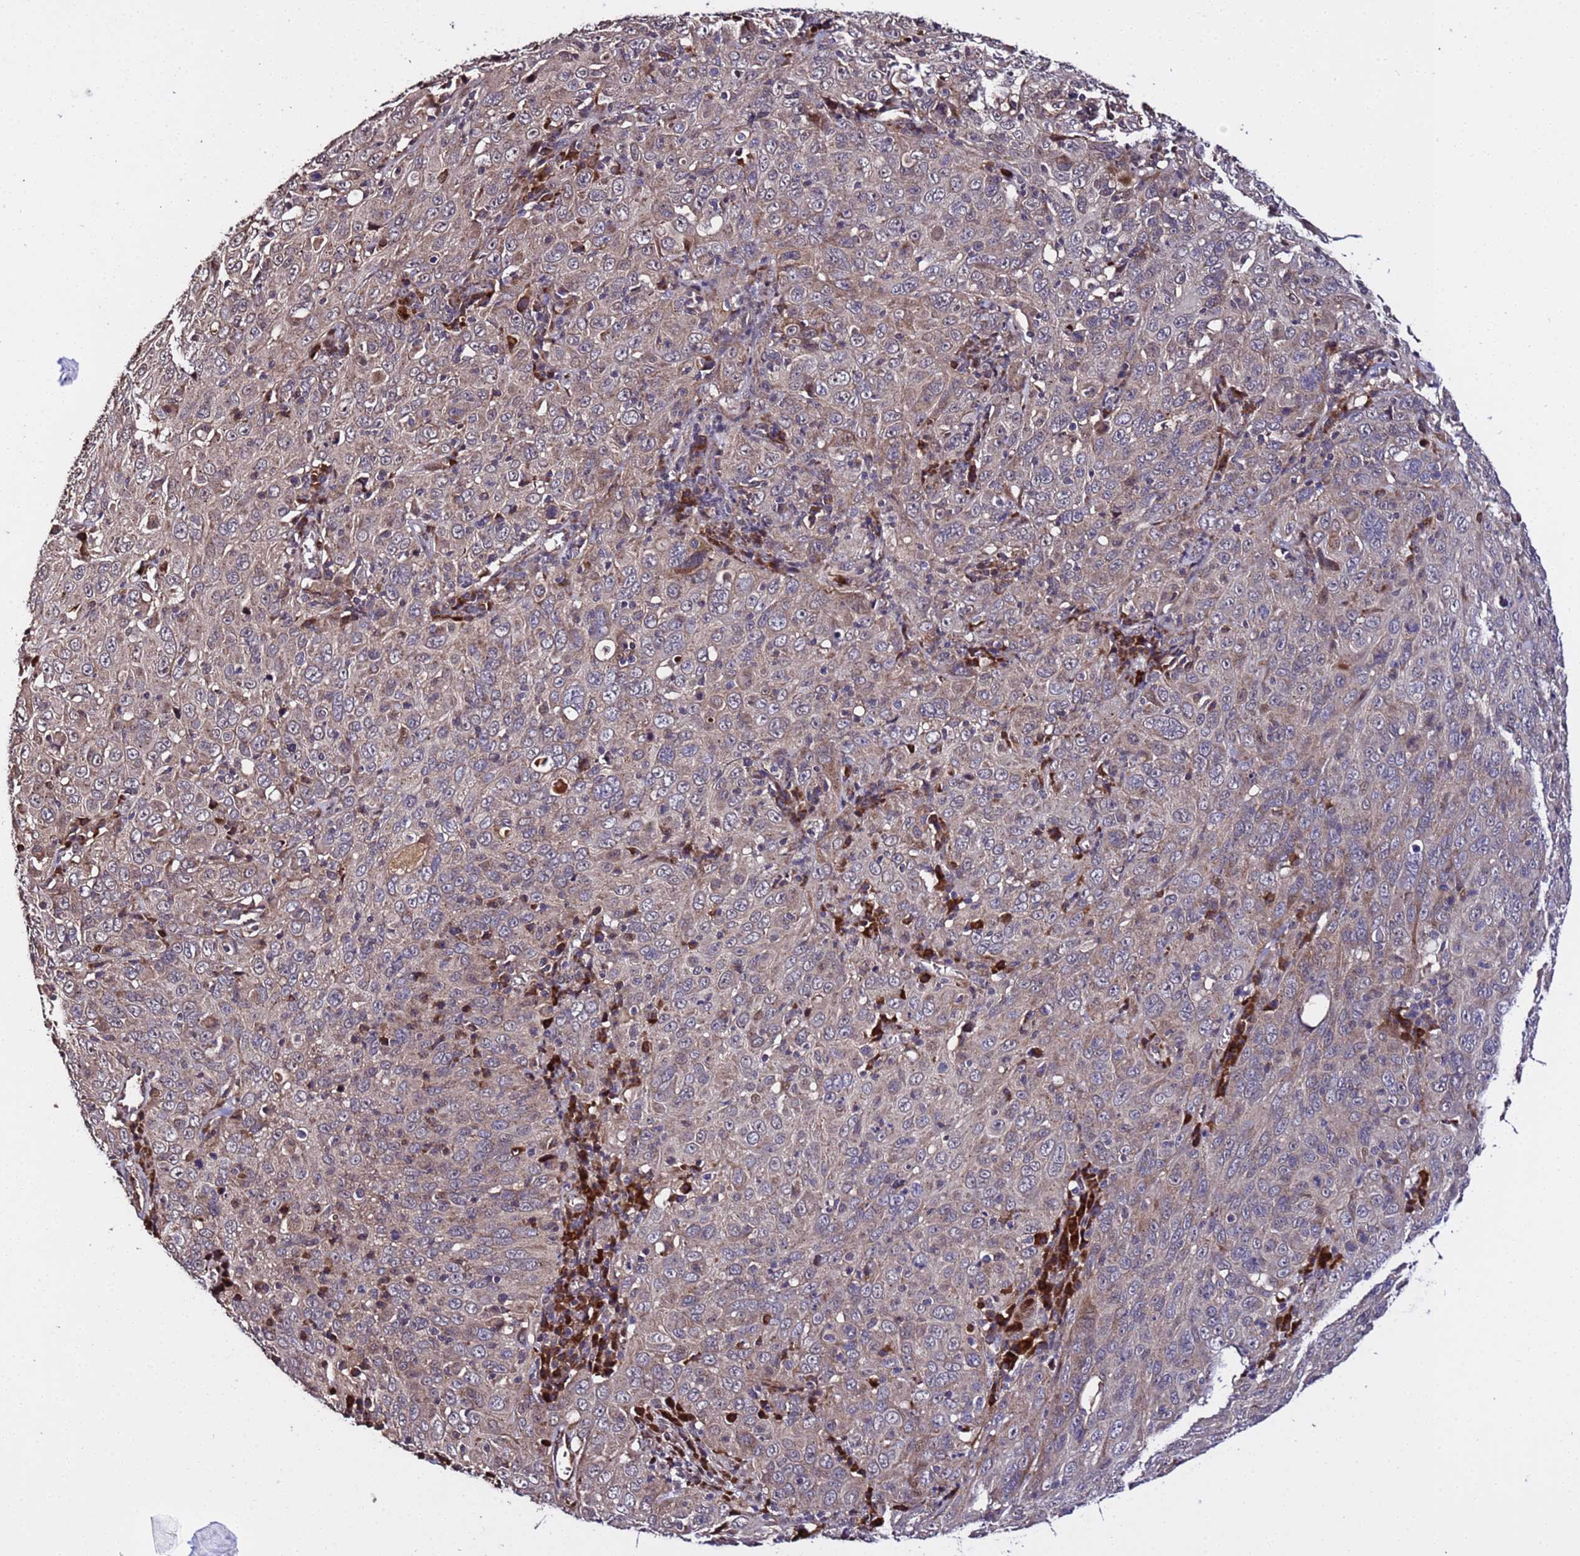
{"staining": {"intensity": "moderate", "quantity": ">75%", "location": "cytoplasmic/membranous"}, "tissue": "cervical cancer", "cell_type": "Tumor cells", "image_type": "cancer", "snomed": [{"axis": "morphology", "description": "Squamous cell carcinoma, NOS"}, {"axis": "topography", "description": "Cervix"}], "caption": "The photomicrograph displays a brown stain indicating the presence of a protein in the cytoplasmic/membranous of tumor cells in cervical cancer (squamous cell carcinoma).", "gene": "WNK4", "patient": {"sex": "female", "age": 46}}